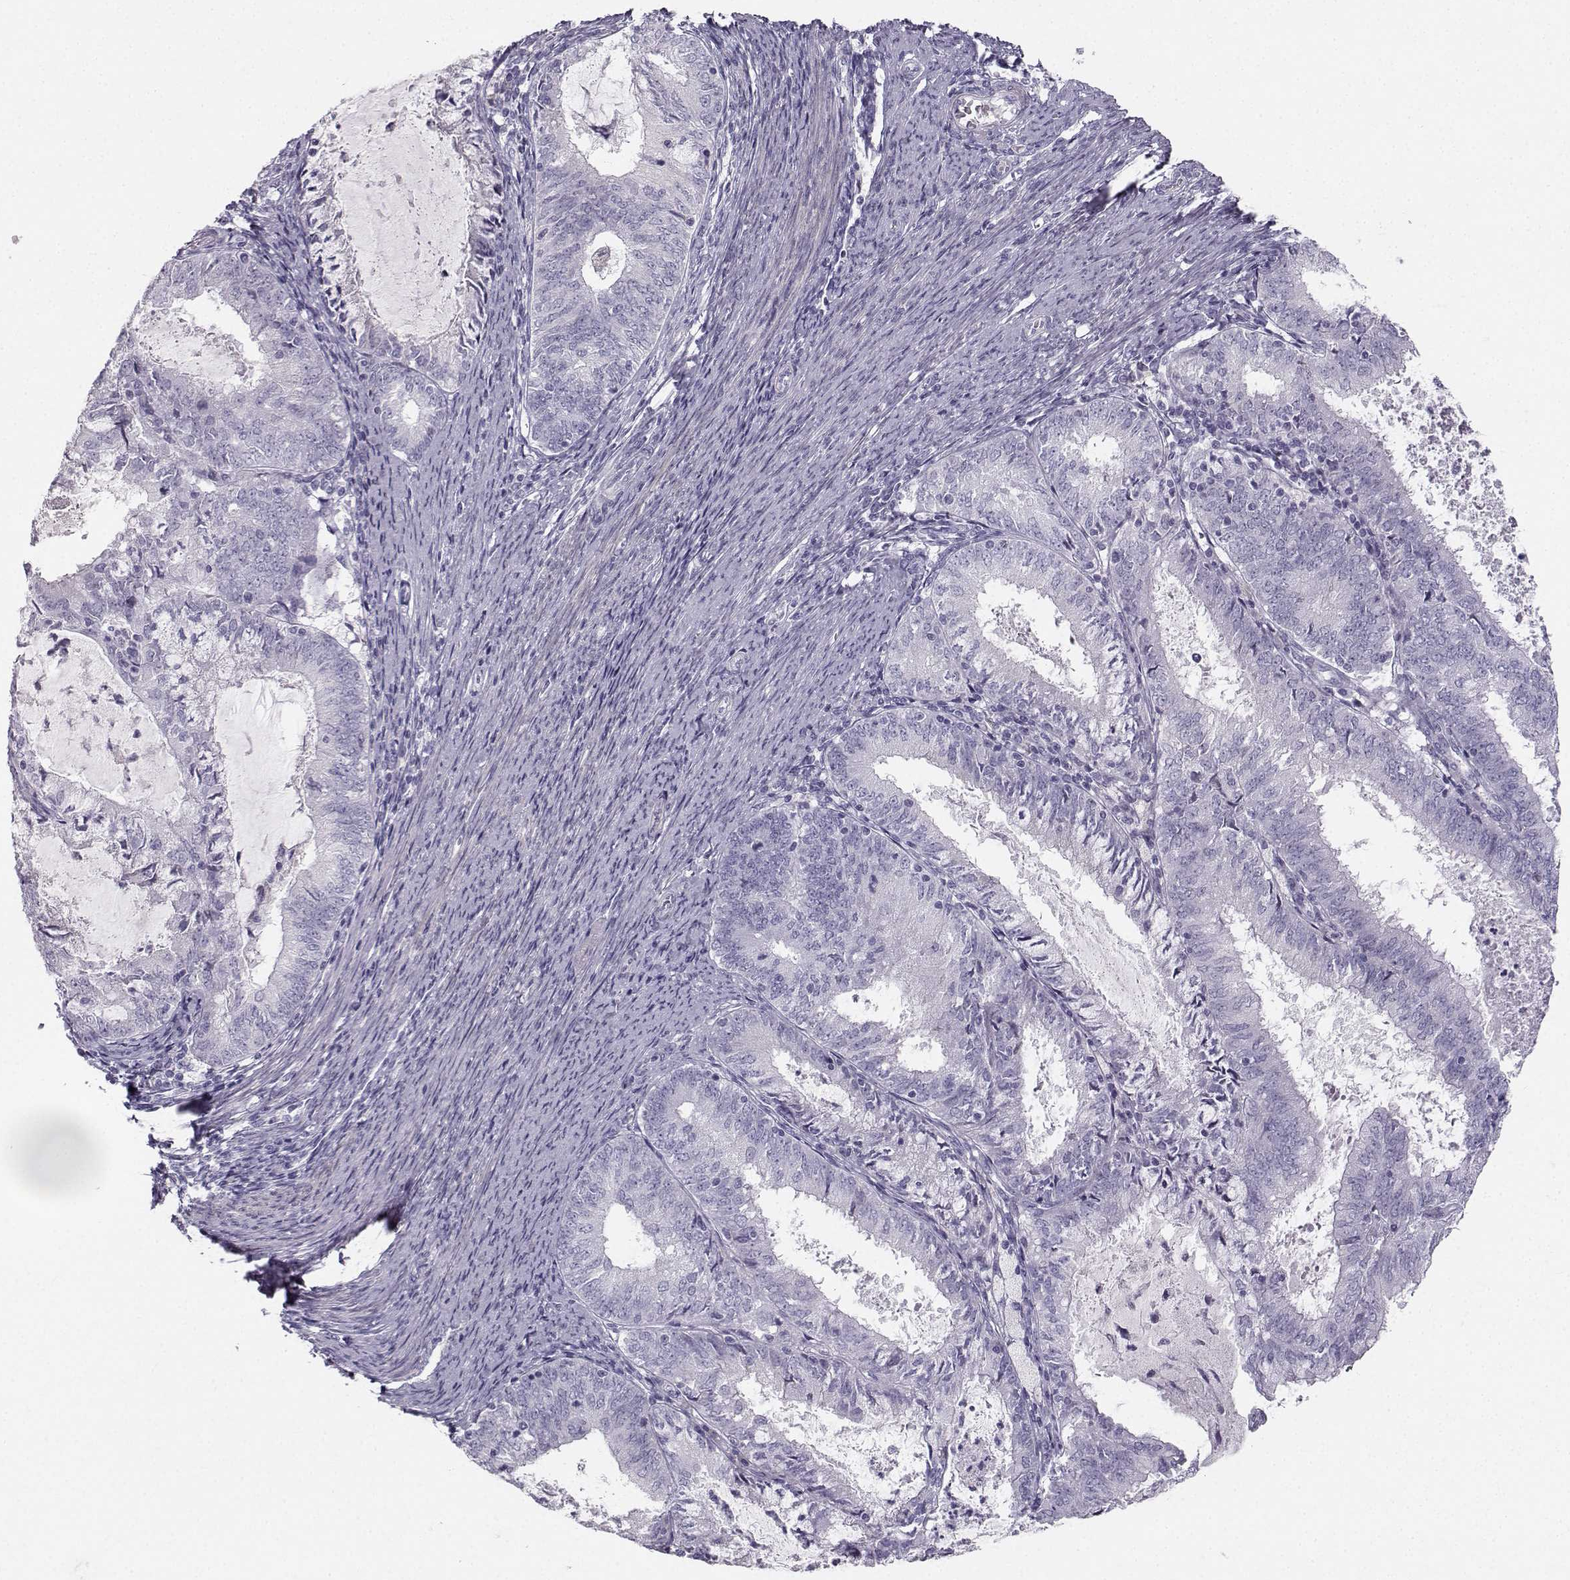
{"staining": {"intensity": "negative", "quantity": "none", "location": "none"}, "tissue": "endometrial cancer", "cell_type": "Tumor cells", "image_type": "cancer", "snomed": [{"axis": "morphology", "description": "Adenocarcinoma, NOS"}, {"axis": "topography", "description": "Endometrium"}], "caption": "This is an immunohistochemistry image of endometrial cancer. There is no positivity in tumor cells.", "gene": "CASR", "patient": {"sex": "female", "age": 57}}